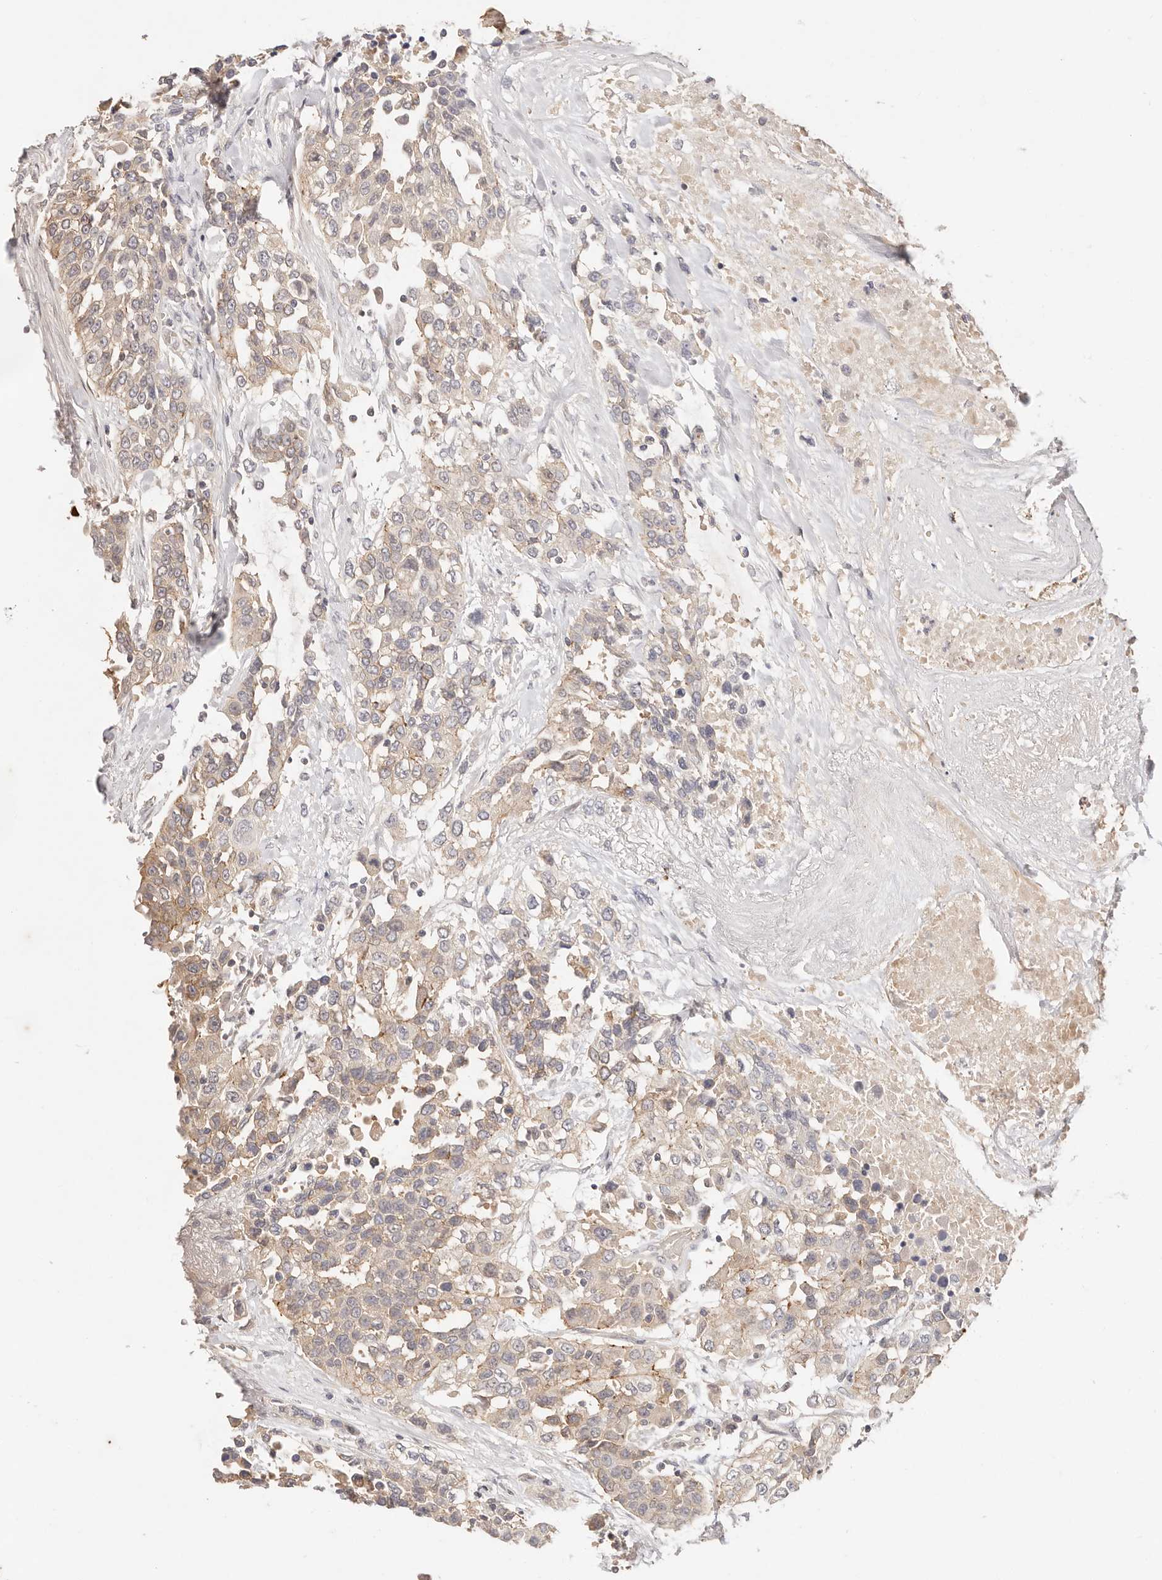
{"staining": {"intensity": "weak", "quantity": "<25%", "location": "cytoplasmic/membranous"}, "tissue": "urothelial cancer", "cell_type": "Tumor cells", "image_type": "cancer", "snomed": [{"axis": "morphology", "description": "Urothelial carcinoma, High grade"}, {"axis": "topography", "description": "Urinary bladder"}], "caption": "An IHC image of urothelial cancer is shown. There is no staining in tumor cells of urothelial cancer. (Immunohistochemistry, brightfield microscopy, high magnification).", "gene": "CXADR", "patient": {"sex": "female", "age": 80}}